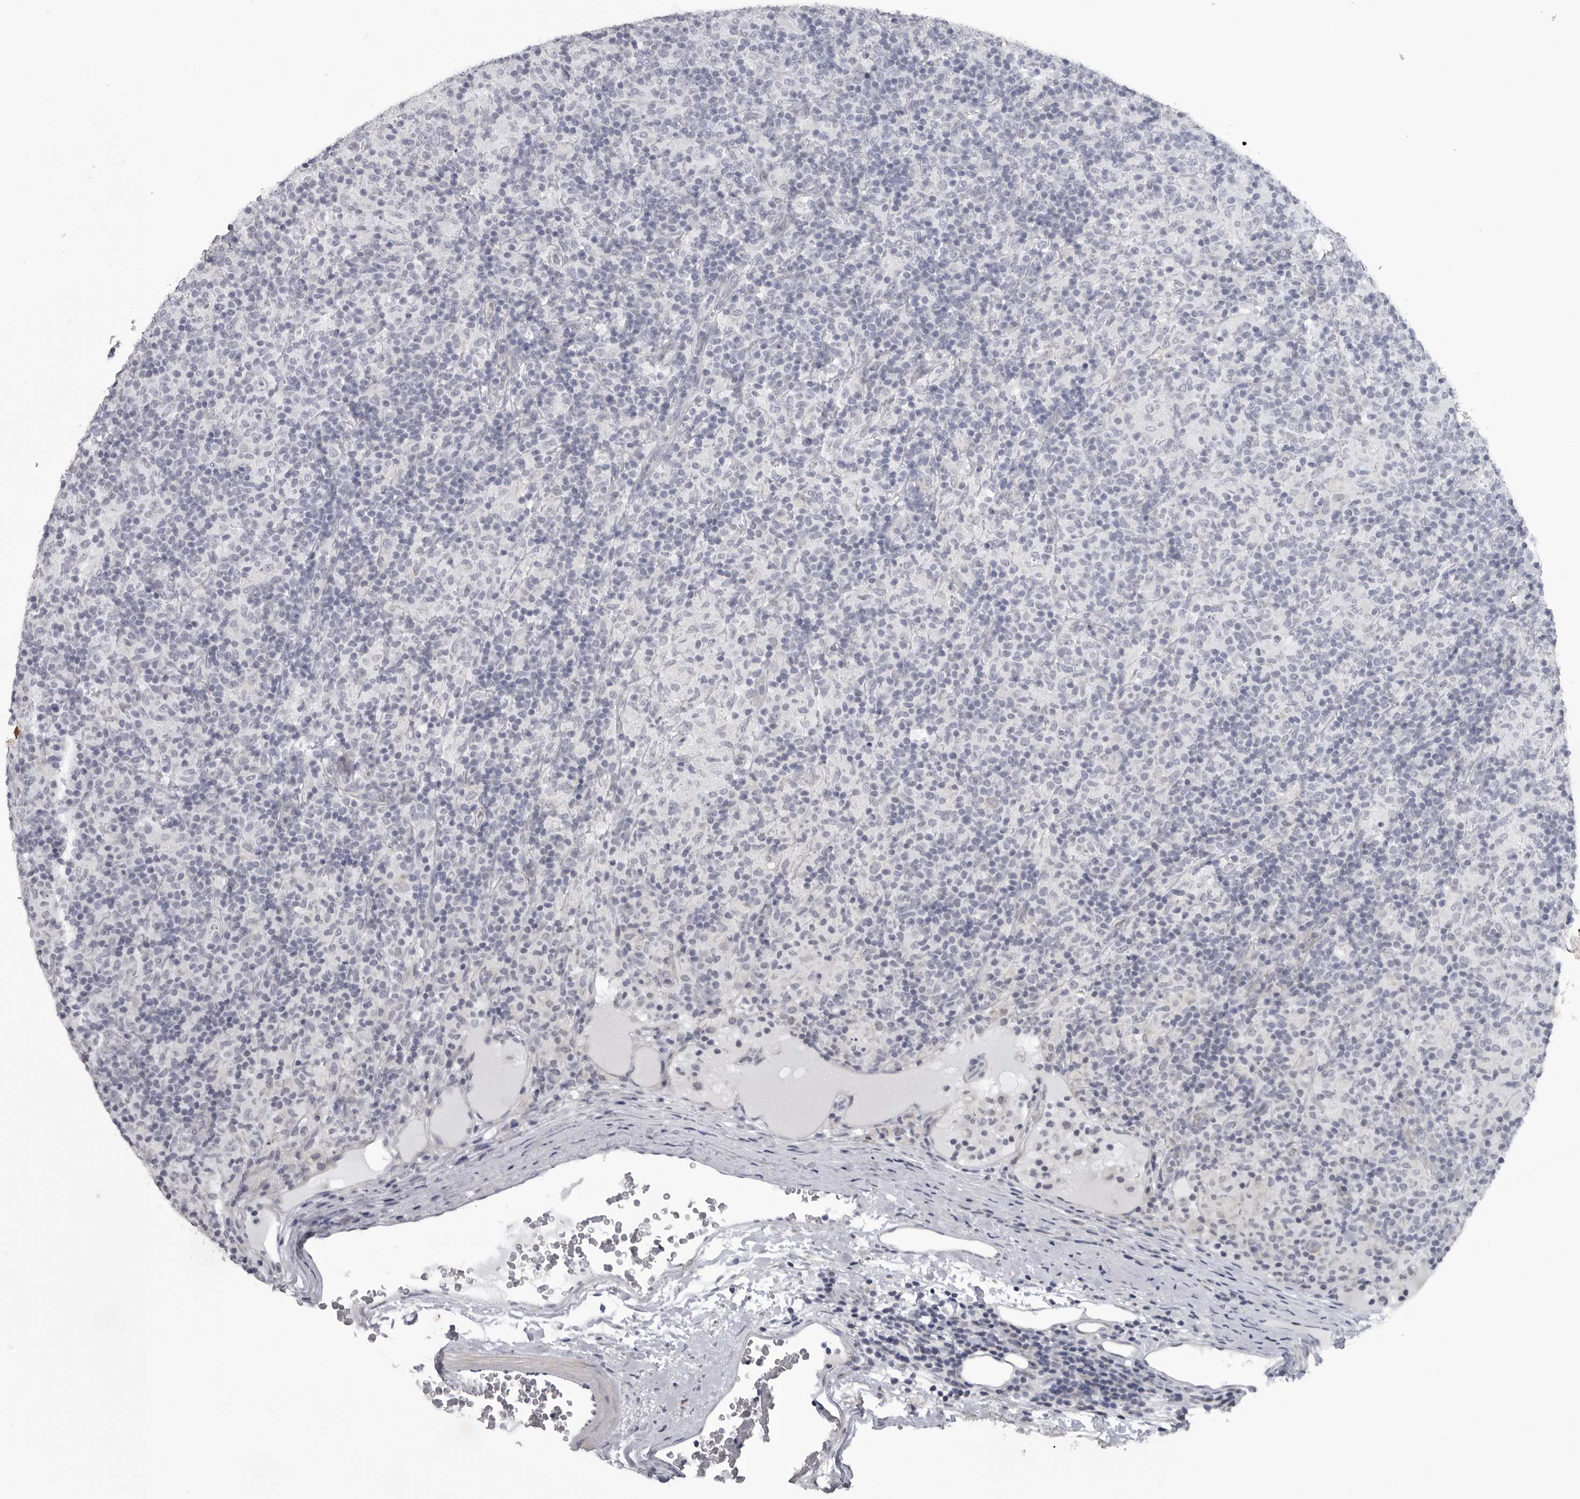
{"staining": {"intensity": "negative", "quantity": "none", "location": "none"}, "tissue": "lymphoma", "cell_type": "Tumor cells", "image_type": "cancer", "snomed": [{"axis": "morphology", "description": "Hodgkin's disease, NOS"}, {"axis": "topography", "description": "Lymph node"}], "caption": "Human lymphoma stained for a protein using immunohistochemistry (IHC) displays no expression in tumor cells.", "gene": "OPLAH", "patient": {"sex": "male", "age": 70}}